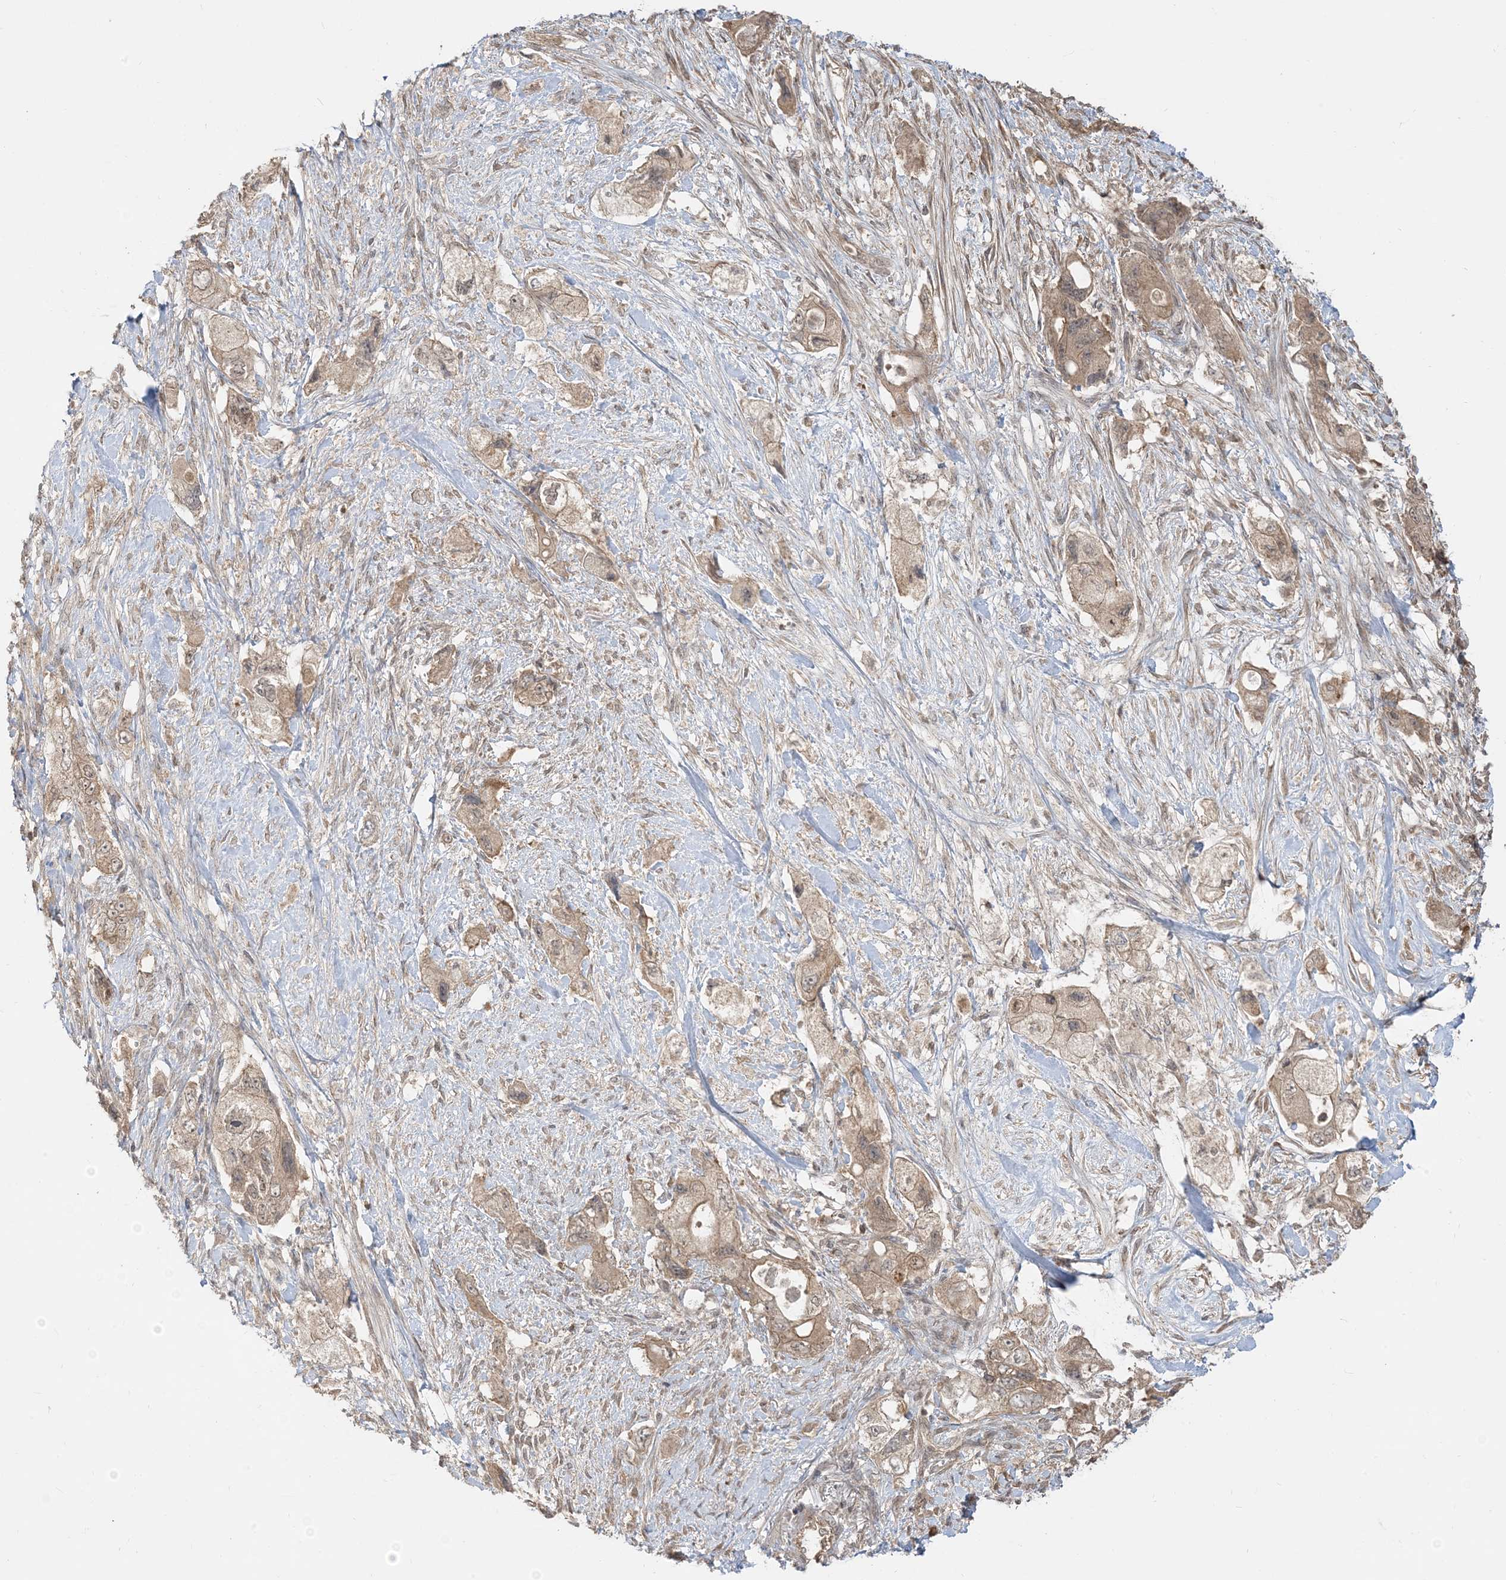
{"staining": {"intensity": "weak", "quantity": ">75%", "location": "cytoplasmic/membranous"}, "tissue": "pancreatic cancer", "cell_type": "Tumor cells", "image_type": "cancer", "snomed": [{"axis": "morphology", "description": "Adenocarcinoma, NOS"}, {"axis": "topography", "description": "Pancreas"}], "caption": "Weak cytoplasmic/membranous protein staining is appreciated in approximately >75% of tumor cells in pancreatic adenocarcinoma.", "gene": "TBCC", "patient": {"sex": "female", "age": 73}}